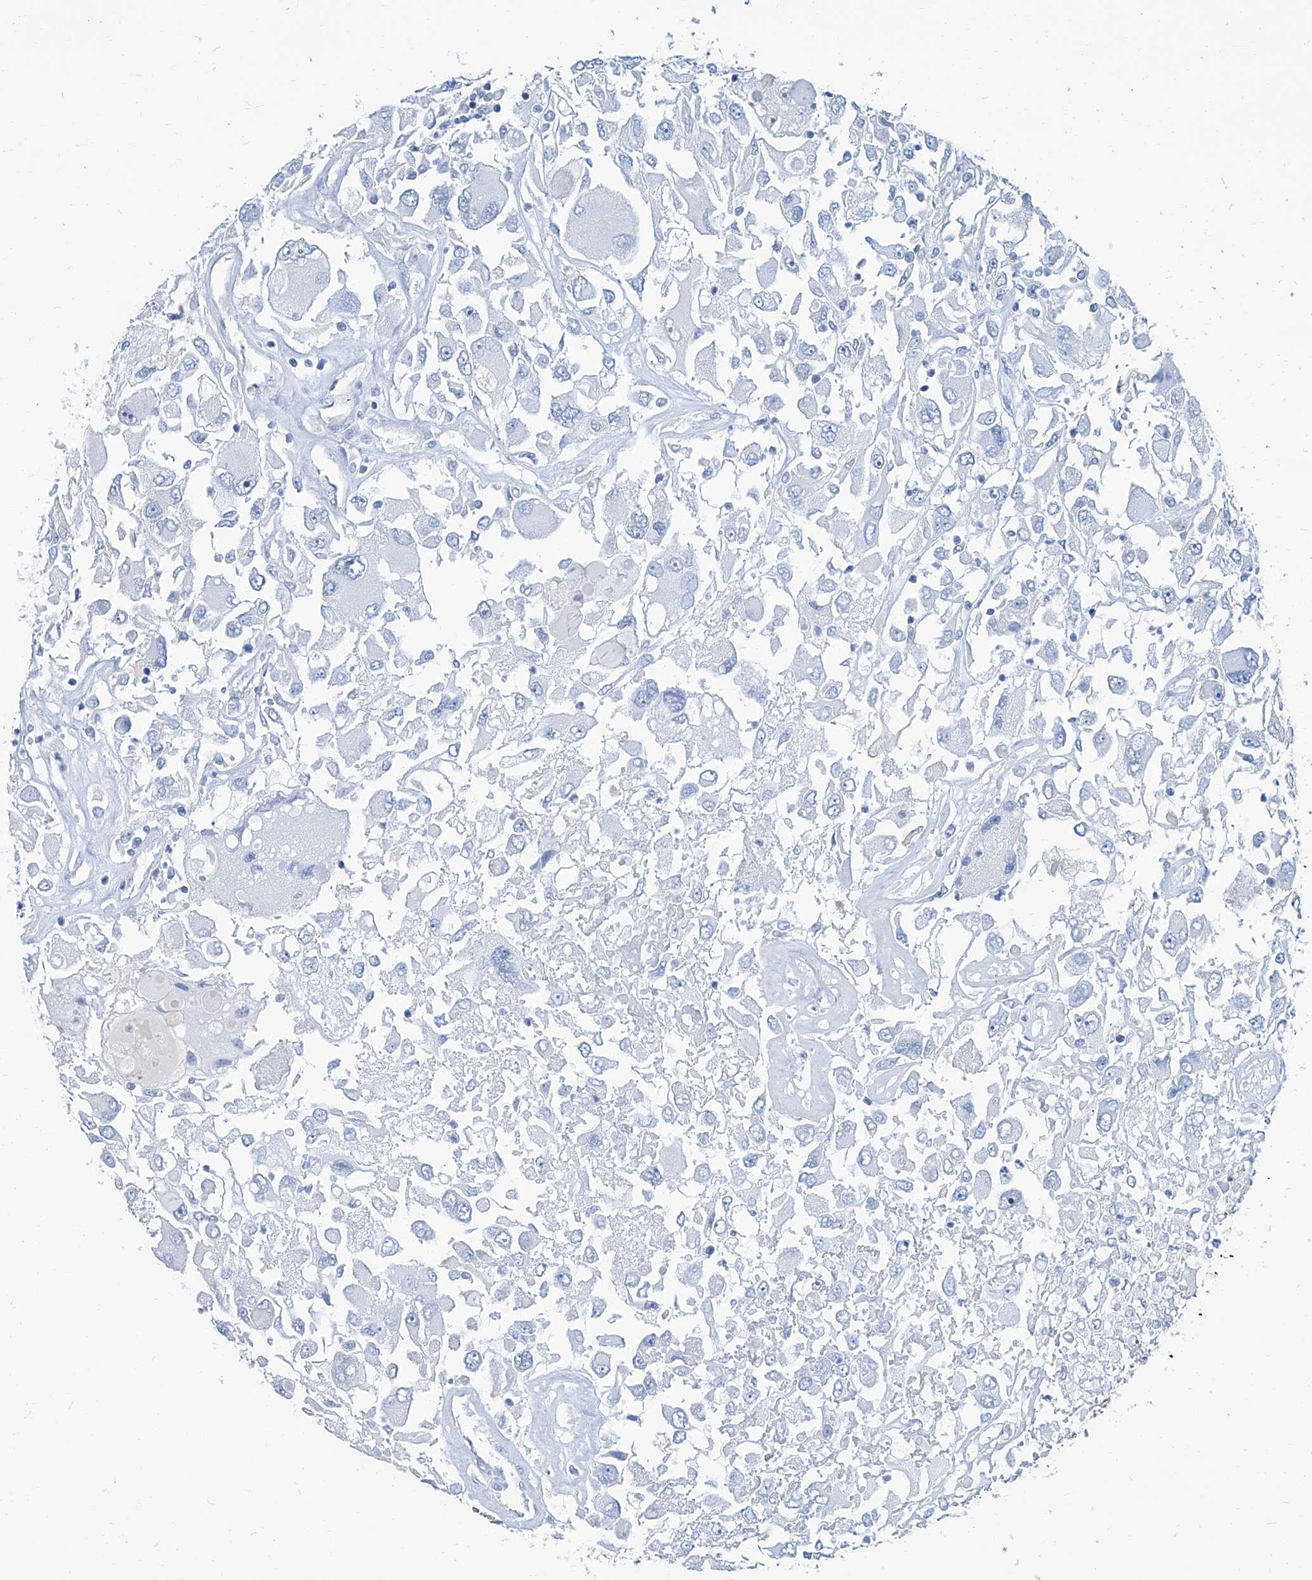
{"staining": {"intensity": "negative", "quantity": "none", "location": "none"}, "tissue": "renal cancer", "cell_type": "Tumor cells", "image_type": "cancer", "snomed": [{"axis": "morphology", "description": "Adenocarcinoma, NOS"}, {"axis": "topography", "description": "Kidney"}], "caption": "Immunohistochemistry image of neoplastic tissue: adenocarcinoma (renal) stained with DAB (3,3'-diaminobenzidine) exhibits no significant protein expression in tumor cells. (Brightfield microscopy of DAB immunohistochemistry (IHC) at high magnification).", "gene": "PFKL", "patient": {"sex": "female", "age": 52}}